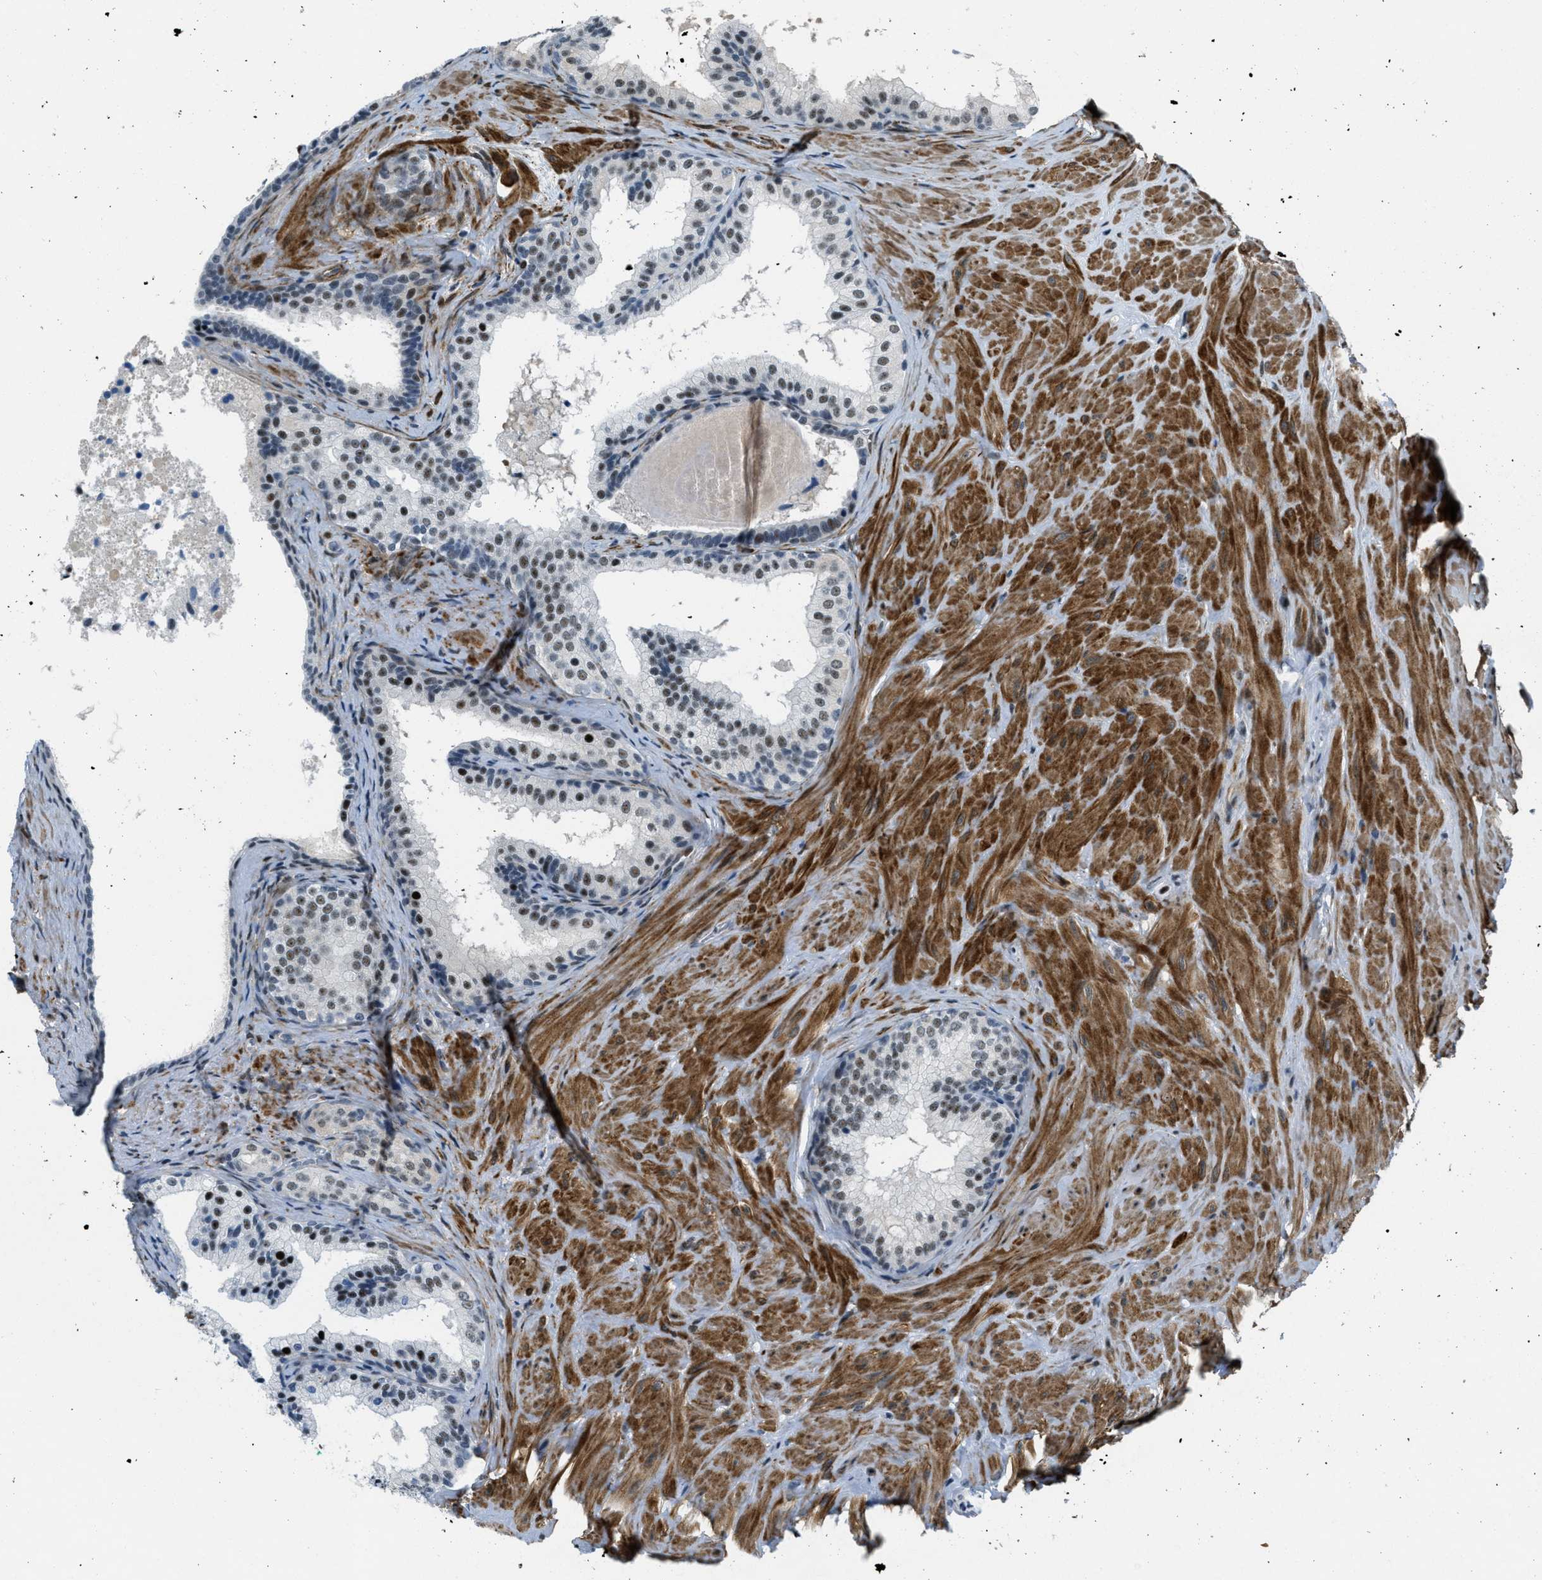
{"staining": {"intensity": "moderate", "quantity": "25%-75%", "location": "nuclear"}, "tissue": "prostate cancer", "cell_type": "Tumor cells", "image_type": "cancer", "snomed": [{"axis": "morphology", "description": "Adenocarcinoma, Low grade"}, {"axis": "topography", "description": "Prostate"}], "caption": "Adenocarcinoma (low-grade) (prostate) stained with immunohistochemistry displays moderate nuclear positivity in about 25%-75% of tumor cells. (Stains: DAB in brown, nuclei in blue, Microscopy: brightfield microscopy at high magnification).", "gene": "ZDHHC23", "patient": {"sex": "male", "age": 69}}